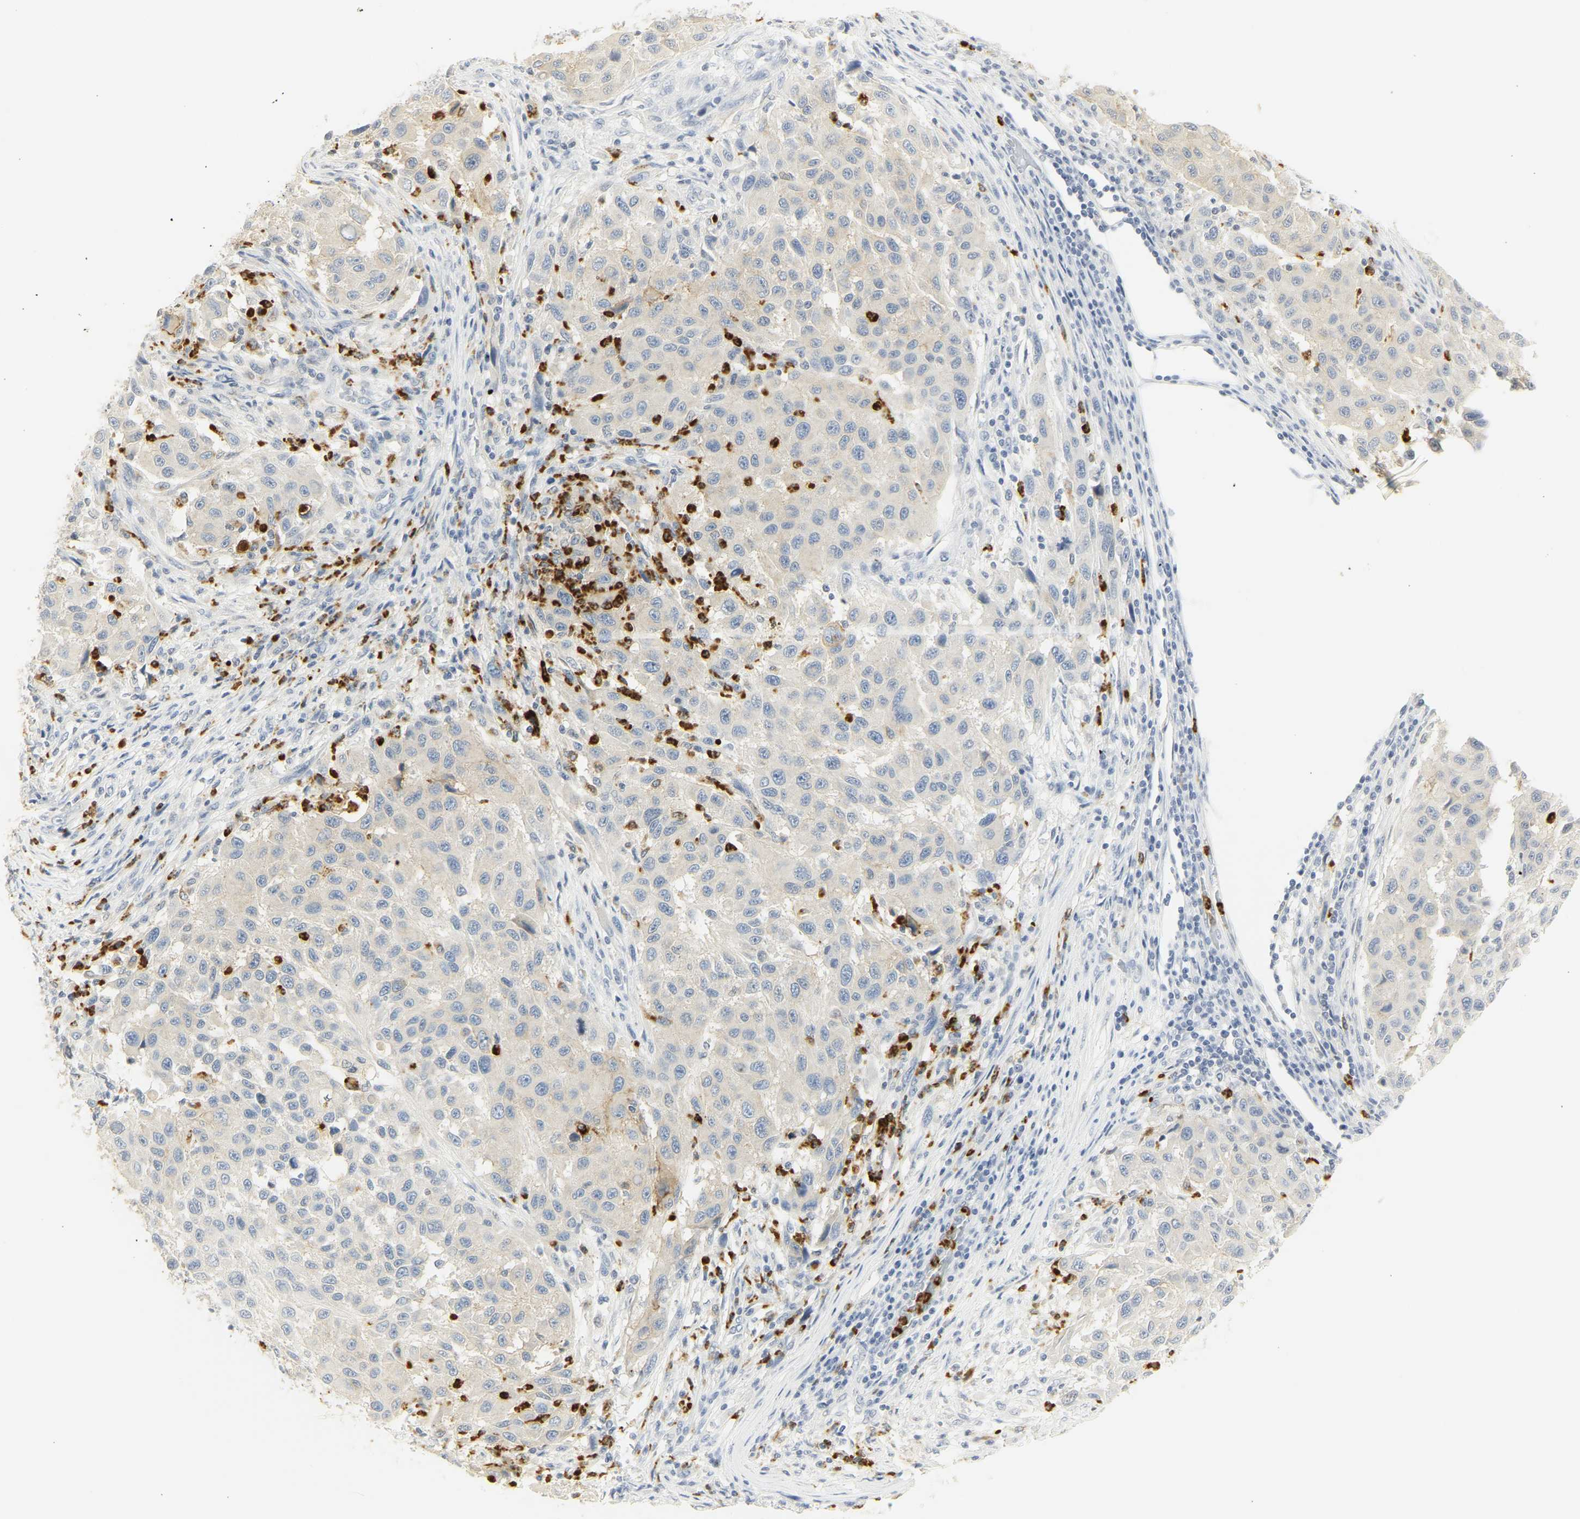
{"staining": {"intensity": "weak", "quantity": "<25%", "location": "cytoplasmic/membranous"}, "tissue": "melanoma", "cell_type": "Tumor cells", "image_type": "cancer", "snomed": [{"axis": "morphology", "description": "Malignant melanoma, Metastatic site"}, {"axis": "topography", "description": "Lymph node"}], "caption": "High magnification brightfield microscopy of malignant melanoma (metastatic site) stained with DAB (brown) and counterstained with hematoxylin (blue): tumor cells show no significant staining. (DAB immunohistochemistry visualized using brightfield microscopy, high magnification).", "gene": "CEACAM5", "patient": {"sex": "male", "age": 61}}